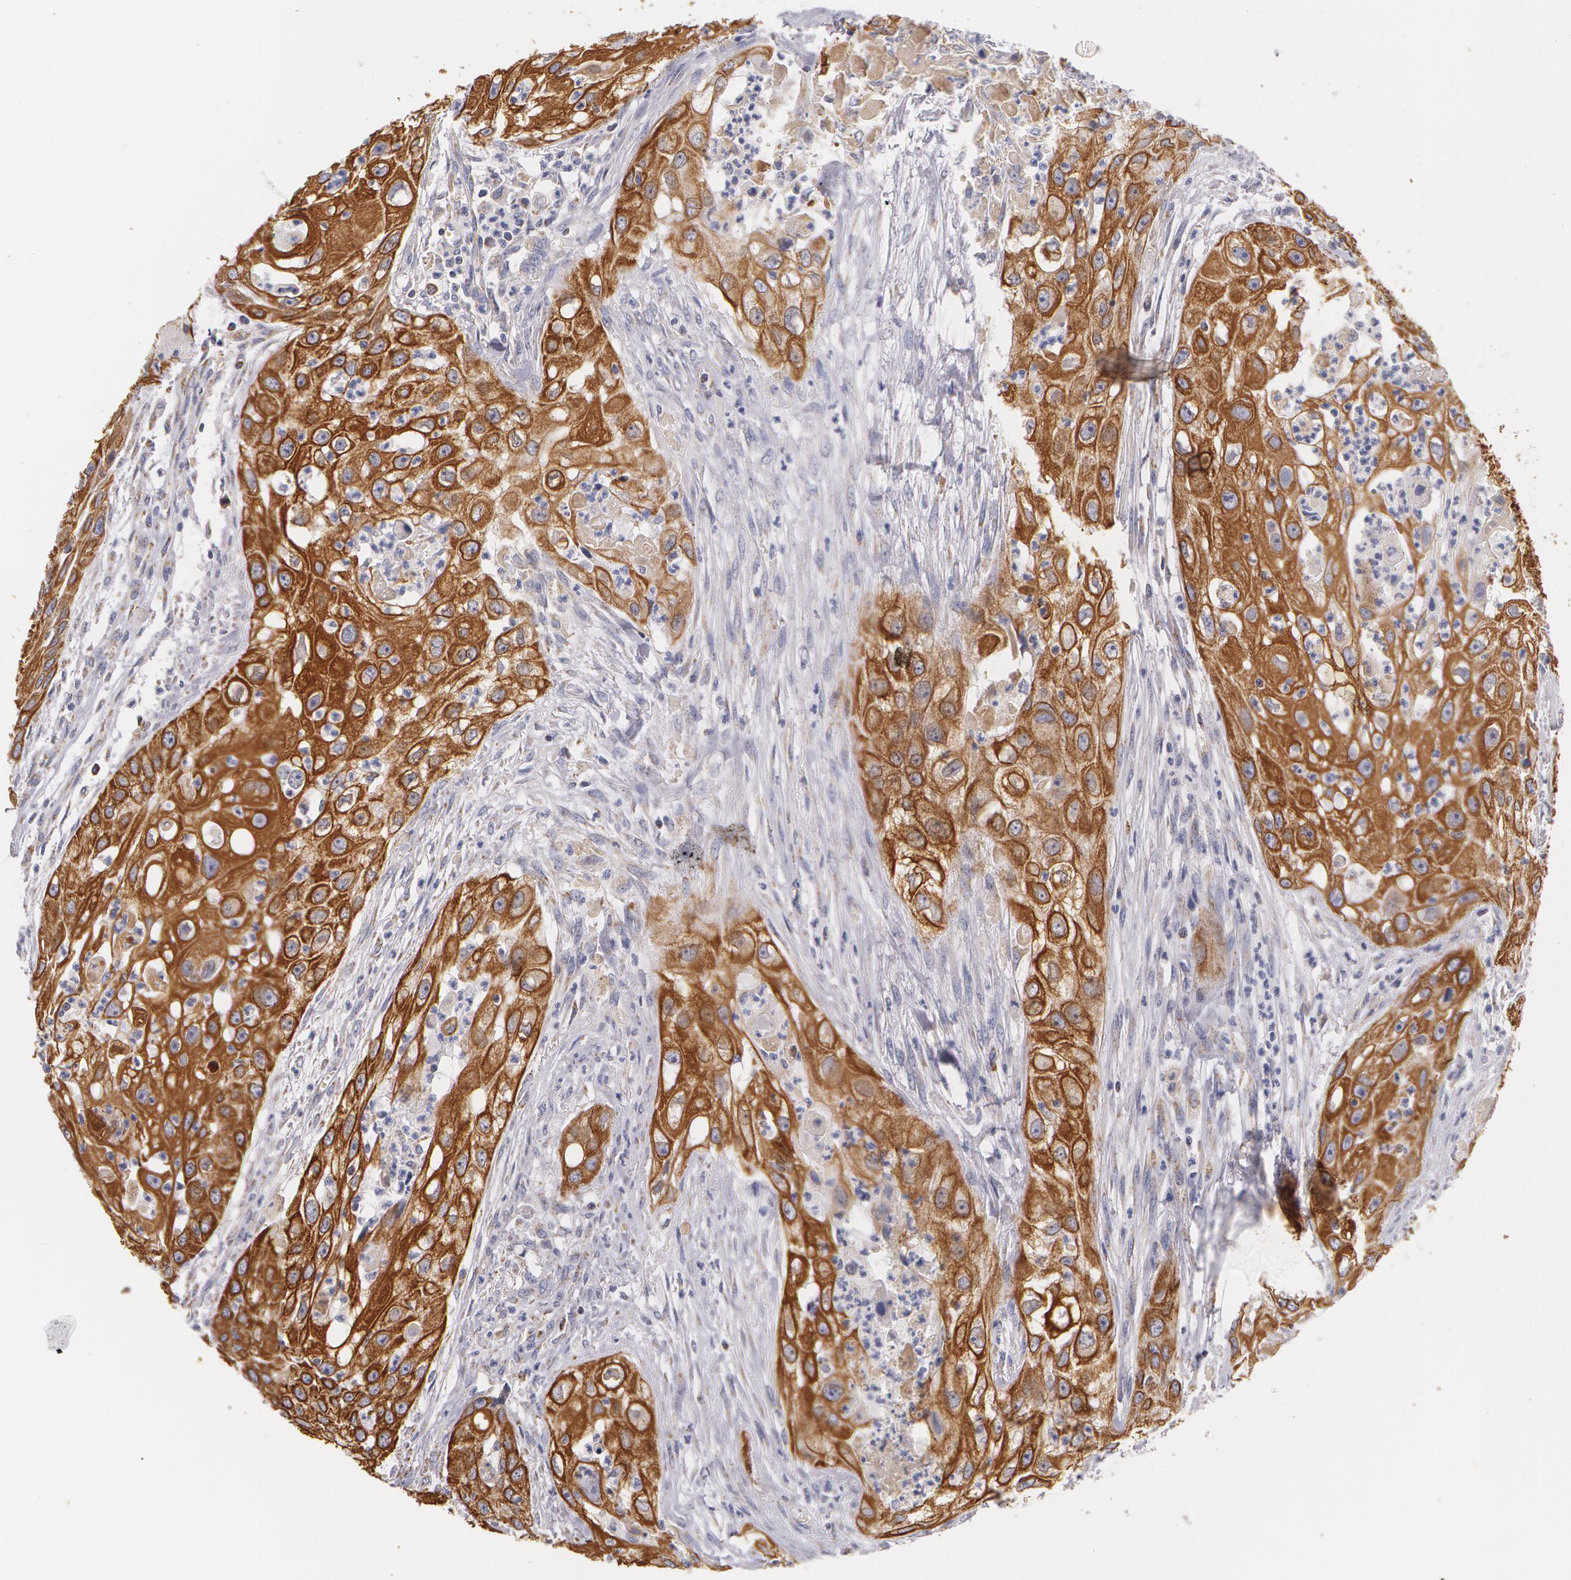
{"staining": {"intensity": "strong", "quantity": ">75%", "location": "cytoplasmic/membranous"}, "tissue": "head and neck cancer", "cell_type": "Tumor cells", "image_type": "cancer", "snomed": [{"axis": "morphology", "description": "Squamous cell carcinoma, NOS"}, {"axis": "topography", "description": "Head-Neck"}], "caption": "An immunohistochemistry image of neoplastic tissue is shown. Protein staining in brown shows strong cytoplasmic/membranous positivity in head and neck squamous cell carcinoma within tumor cells.", "gene": "KRT18", "patient": {"sex": "male", "age": 64}}